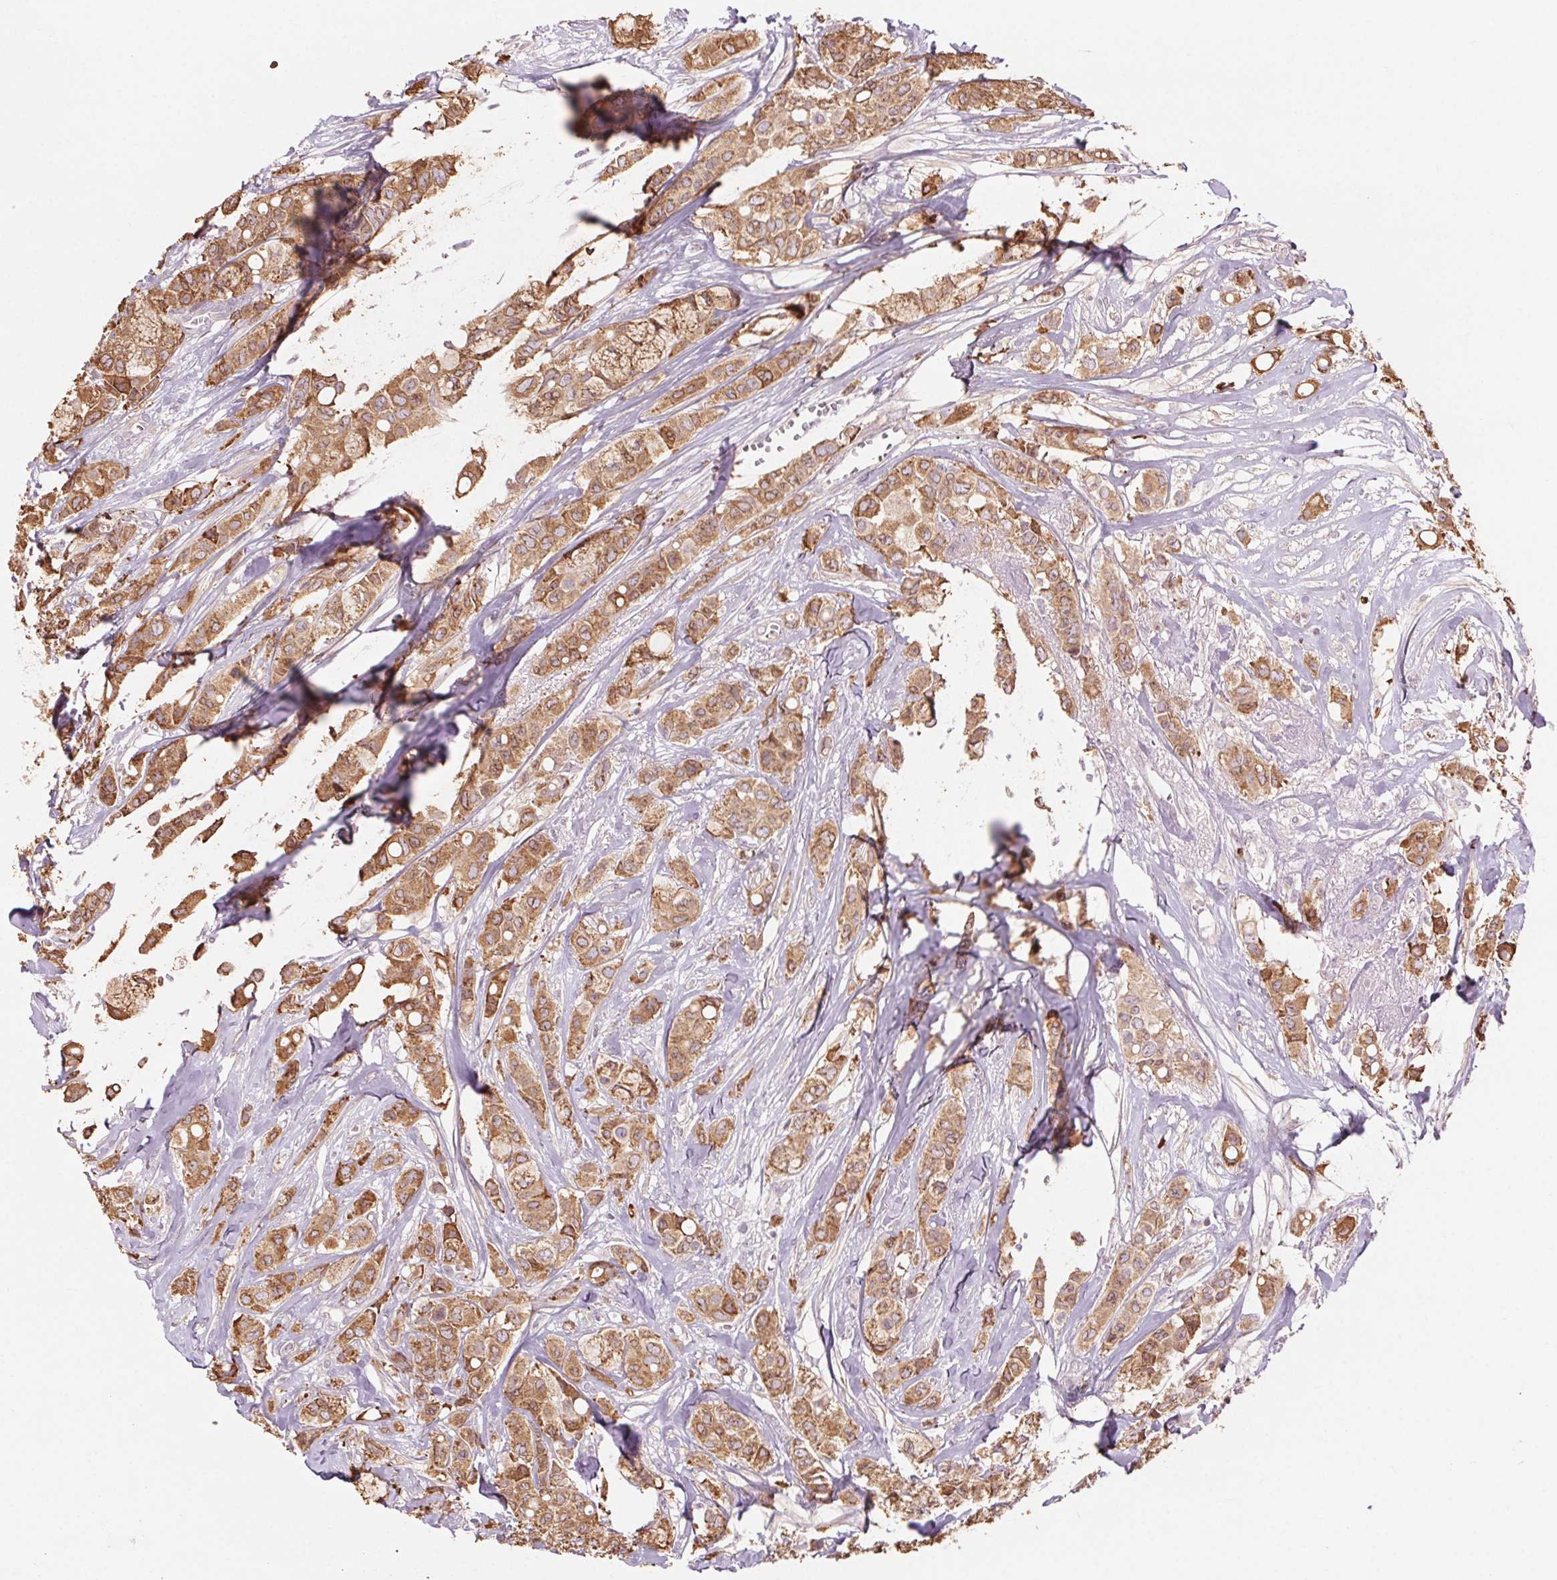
{"staining": {"intensity": "moderate", "quantity": ">75%", "location": "cytoplasmic/membranous"}, "tissue": "breast cancer", "cell_type": "Tumor cells", "image_type": "cancer", "snomed": [{"axis": "morphology", "description": "Duct carcinoma"}, {"axis": "topography", "description": "Breast"}], "caption": "Breast intraductal carcinoma stained with immunohistochemistry (IHC) reveals moderate cytoplasmic/membranous staining in approximately >75% of tumor cells. (brown staining indicates protein expression, while blue staining denotes nuclei).", "gene": "HHLA2", "patient": {"sex": "female", "age": 85}}